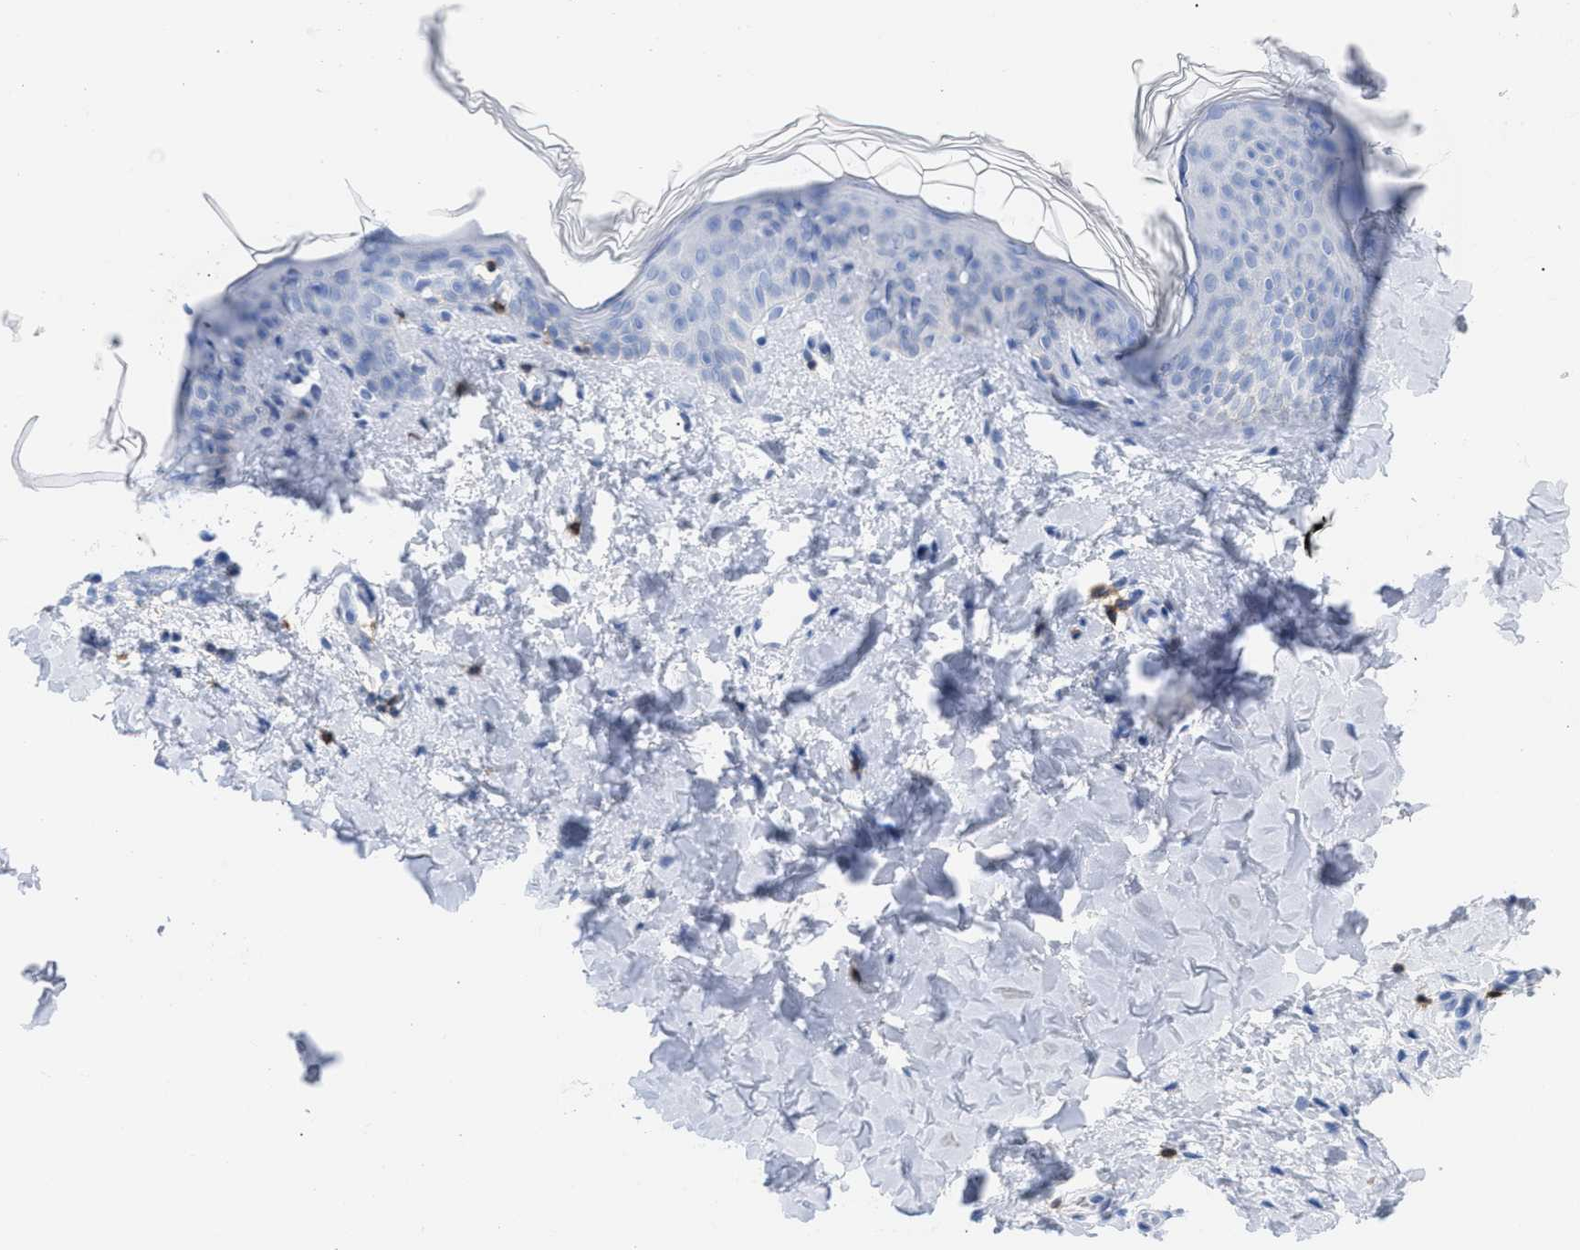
{"staining": {"intensity": "negative", "quantity": "none", "location": "none"}, "tissue": "skin", "cell_type": "Fibroblasts", "image_type": "normal", "snomed": [{"axis": "morphology", "description": "Normal tissue, NOS"}, {"axis": "topography", "description": "Skin"}], "caption": "This is an IHC histopathology image of unremarkable human skin. There is no staining in fibroblasts.", "gene": "CD5", "patient": {"sex": "female", "age": 17}}